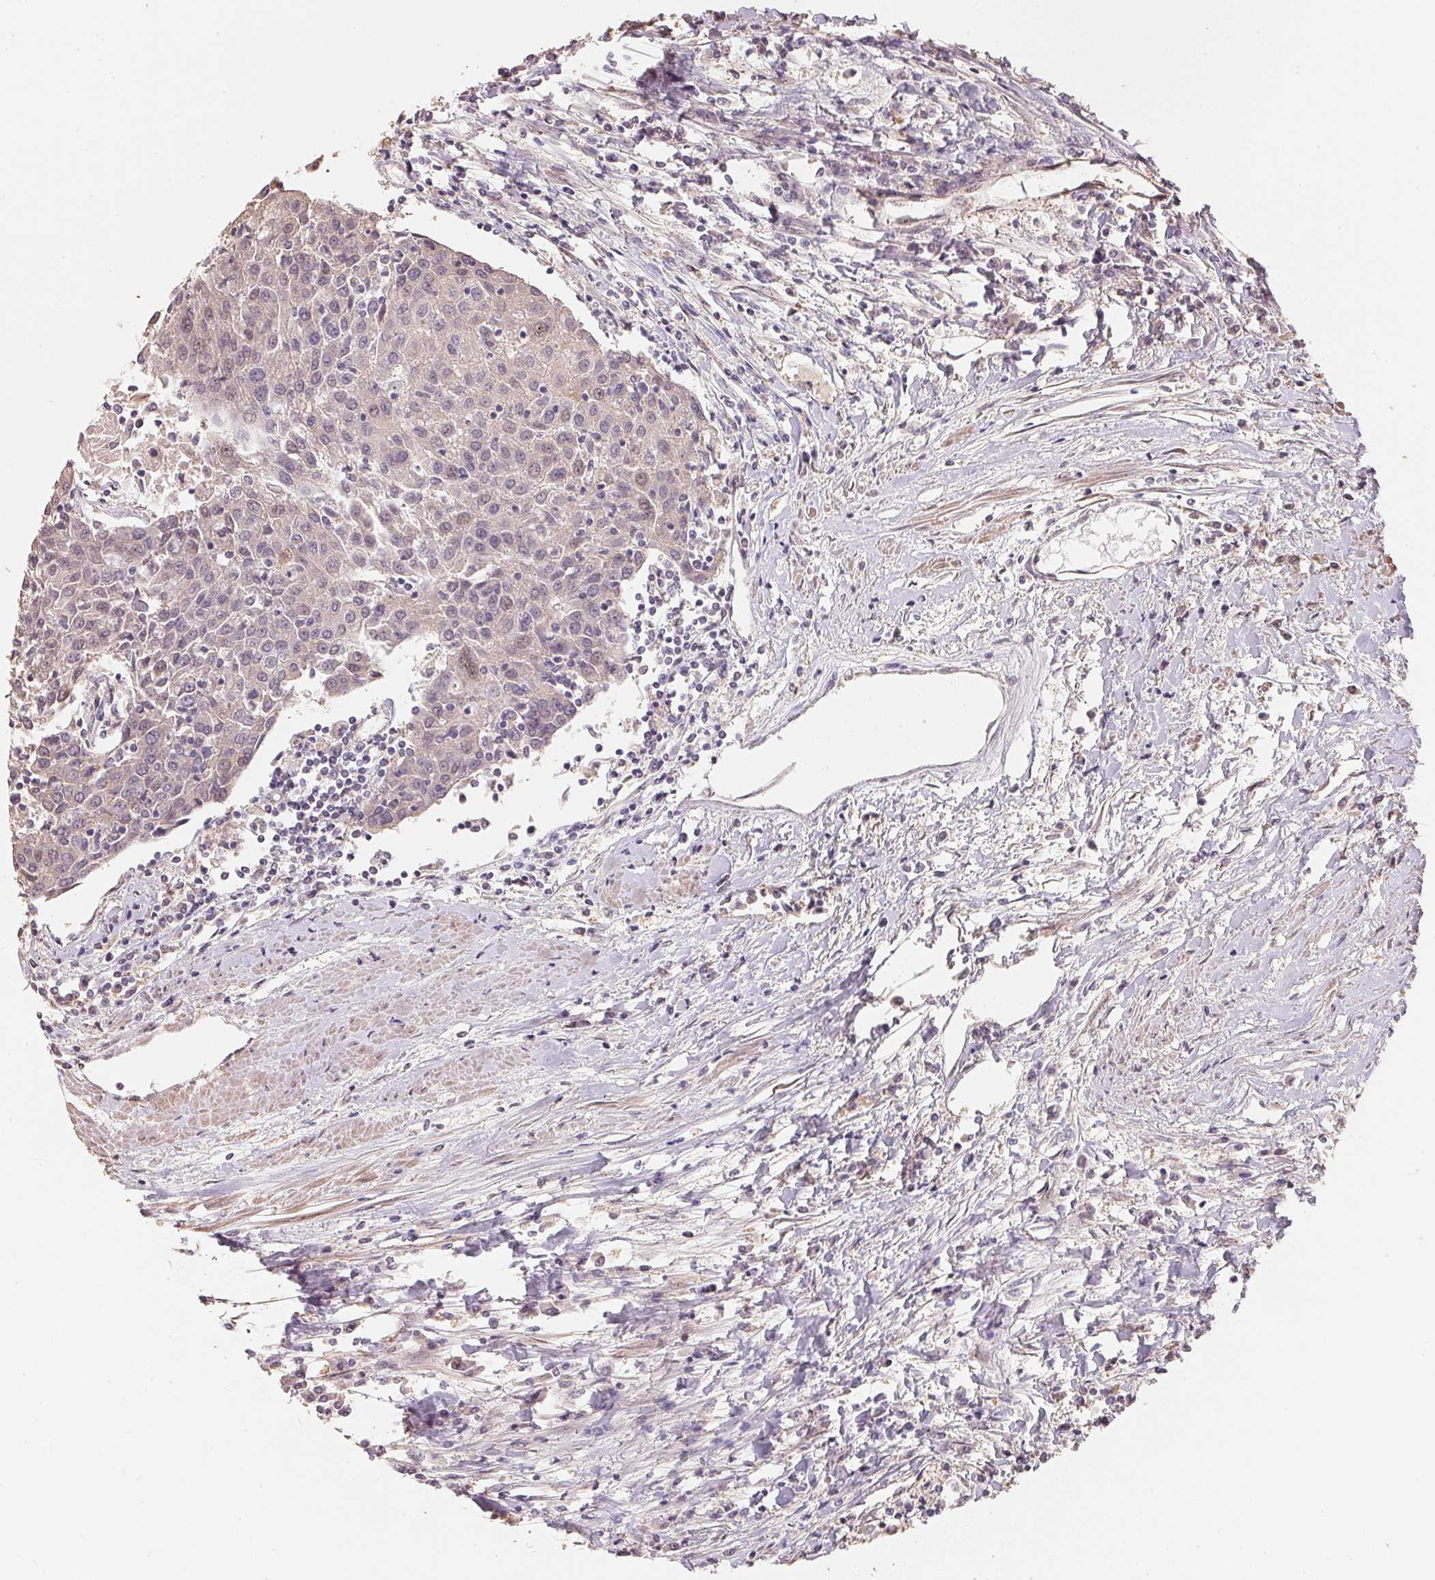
{"staining": {"intensity": "negative", "quantity": "none", "location": "none"}, "tissue": "urothelial cancer", "cell_type": "Tumor cells", "image_type": "cancer", "snomed": [{"axis": "morphology", "description": "Urothelial carcinoma, High grade"}, {"axis": "topography", "description": "Urinary bladder"}], "caption": "Tumor cells show no significant positivity in high-grade urothelial carcinoma.", "gene": "TMEM222", "patient": {"sex": "female", "age": 85}}